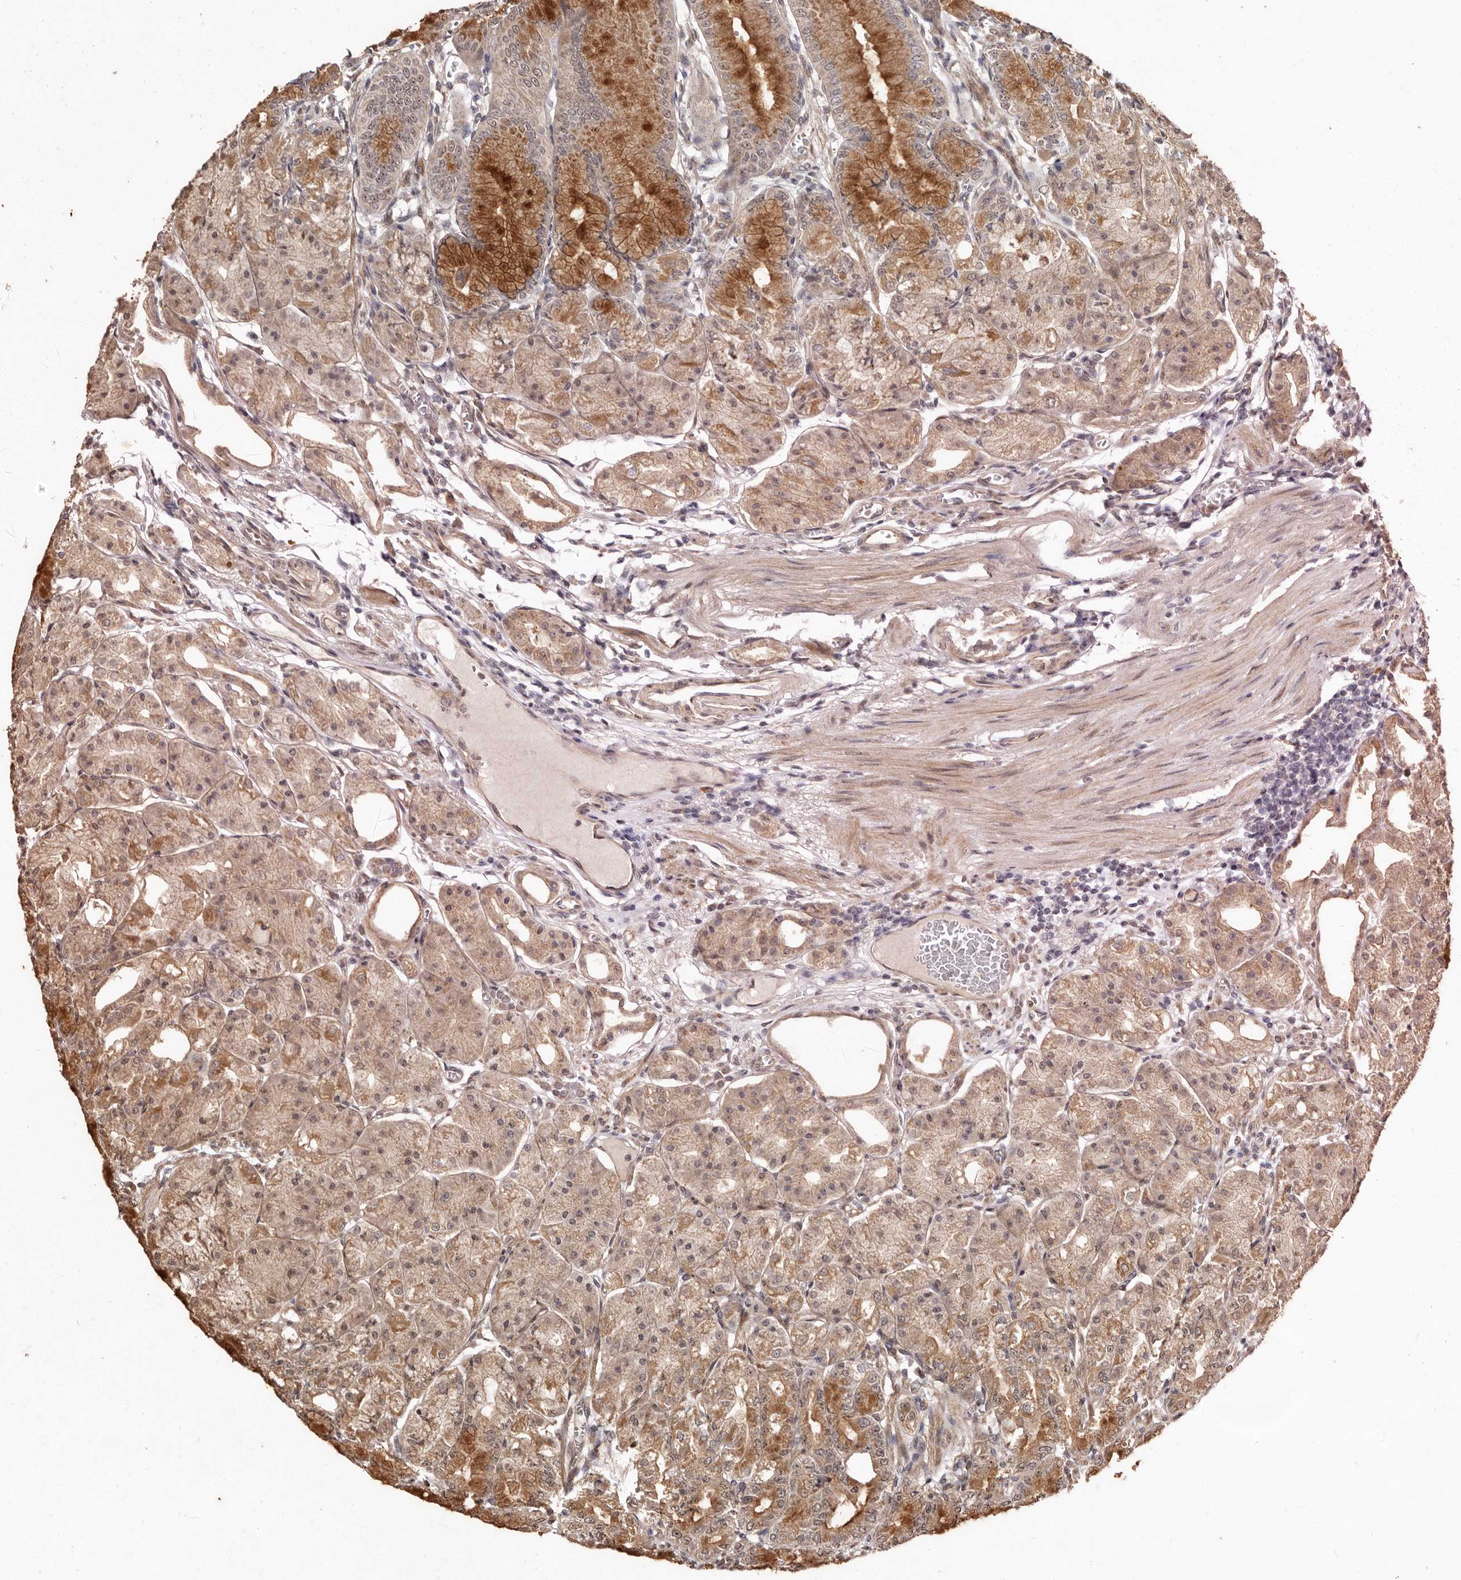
{"staining": {"intensity": "strong", "quantity": "25%-75%", "location": "cytoplasmic/membranous"}, "tissue": "stomach", "cell_type": "Glandular cells", "image_type": "normal", "snomed": [{"axis": "morphology", "description": "Normal tissue, NOS"}, {"axis": "topography", "description": "Stomach, lower"}], "caption": "Immunohistochemistry of unremarkable stomach displays high levels of strong cytoplasmic/membranous staining in about 25%-75% of glandular cells.", "gene": "NOTCH1", "patient": {"sex": "male", "age": 71}}